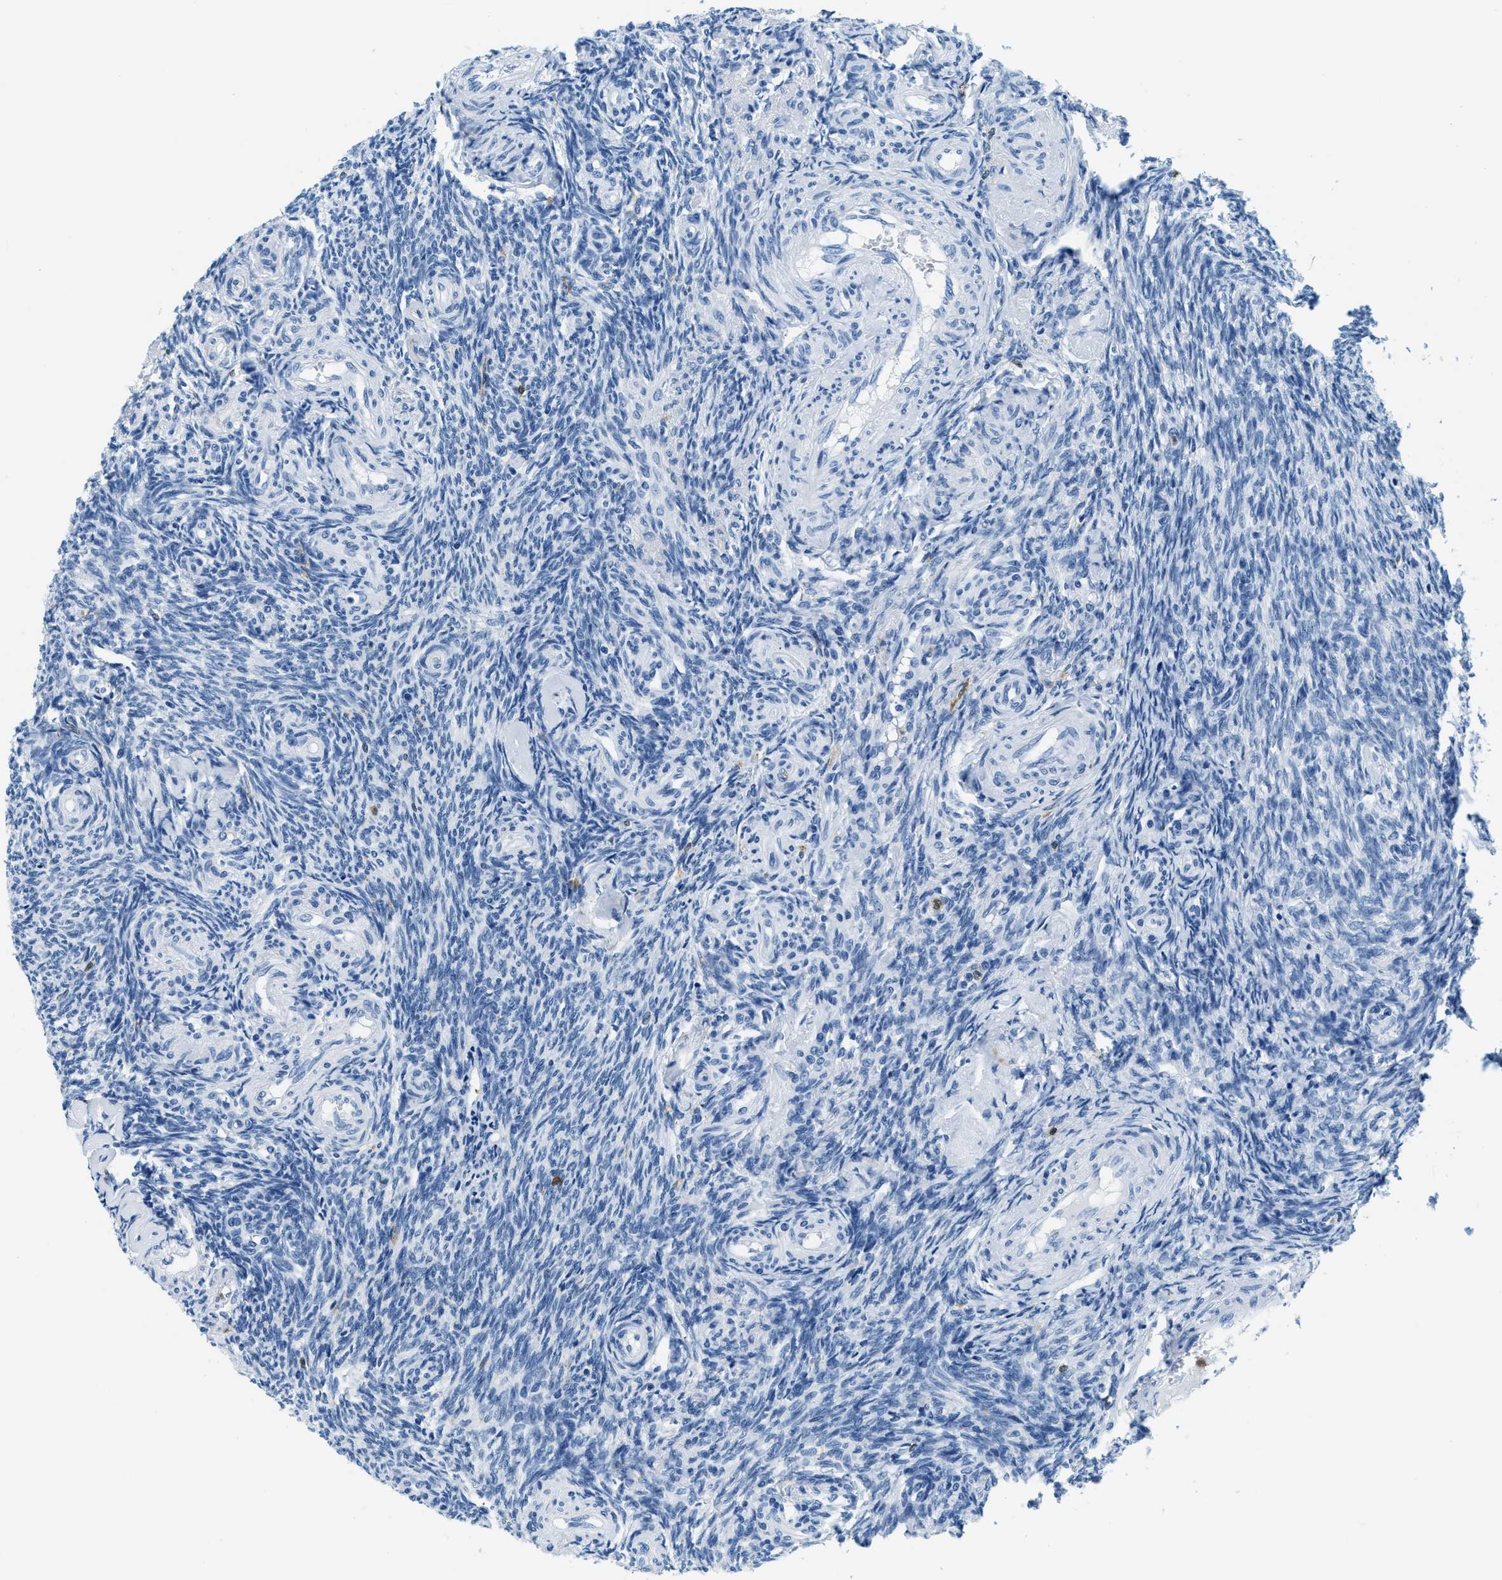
{"staining": {"intensity": "negative", "quantity": "none", "location": "none"}, "tissue": "ovary", "cell_type": "Ovarian stroma cells", "image_type": "normal", "snomed": [{"axis": "morphology", "description": "Normal tissue, NOS"}, {"axis": "topography", "description": "Ovary"}], "caption": "IHC of normal human ovary shows no positivity in ovarian stroma cells.", "gene": "CAPG", "patient": {"sex": "female", "age": 41}}